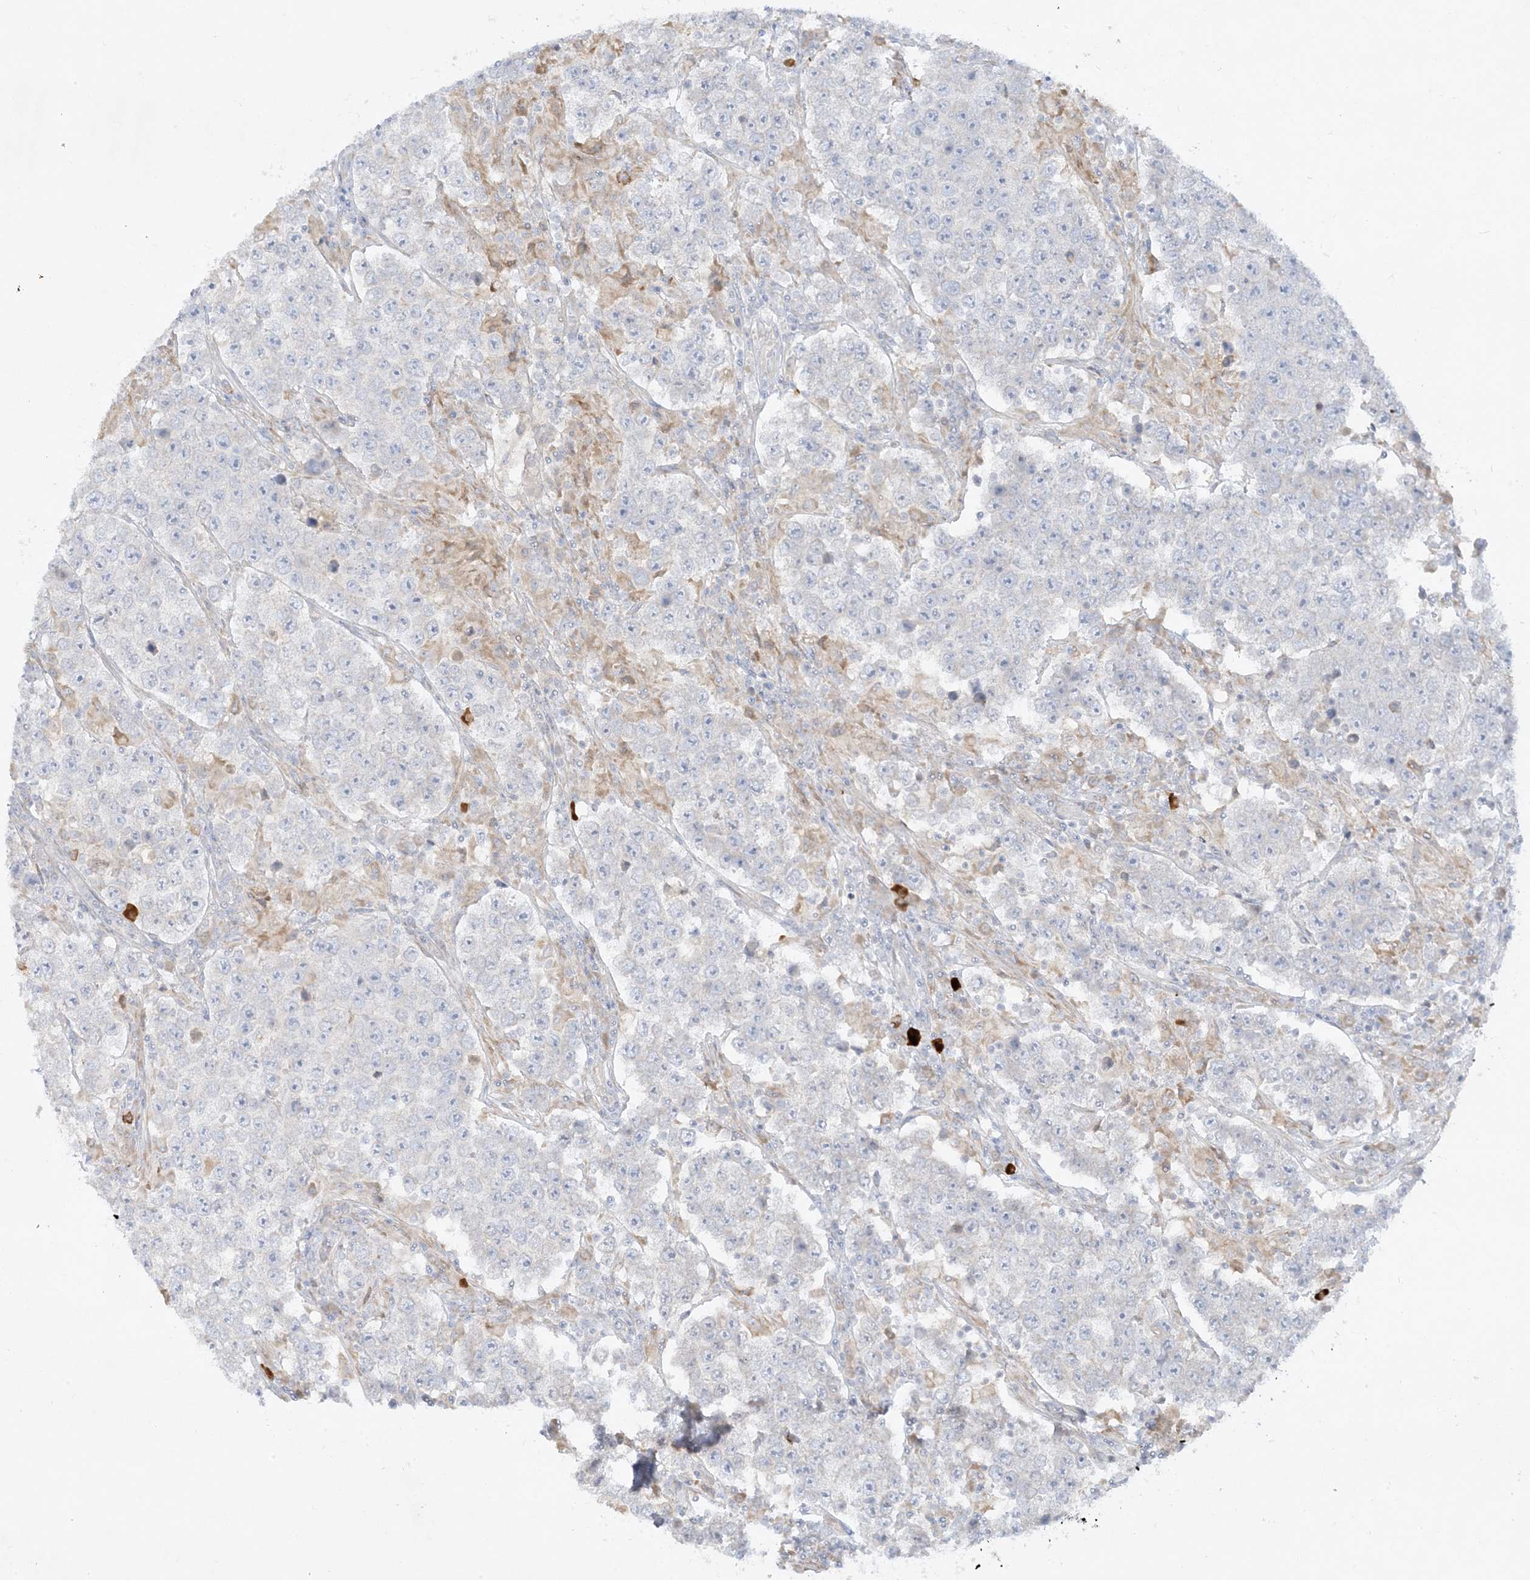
{"staining": {"intensity": "negative", "quantity": "none", "location": "none"}, "tissue": "testis cancer", "cell_type": "Tumor cells", "image_type": "cancer", "snomed": [{"axis": "morphology", "description": "Normal tissue, NOS"}, {"axis": "morphology", "description": "Urothelial carcinoma, High grade"}, {"axis": "morphology", "description": "Seminoma, NOS"}, {"axis": "morphology", "description": "Carcinoma, Embryonal, NOS"}, {"axis": "topography", "description": "Urinary bladder"}, {"axis": "topography", "description": "Testis"}], "caption": "High power microscopy photomicrograph of an immunohistochemistry histopathology image of testis seminoma, revealing no significant expression in tumor cells.", "gene": "THADA", "patient": {"sex": "male", "age": 41}}